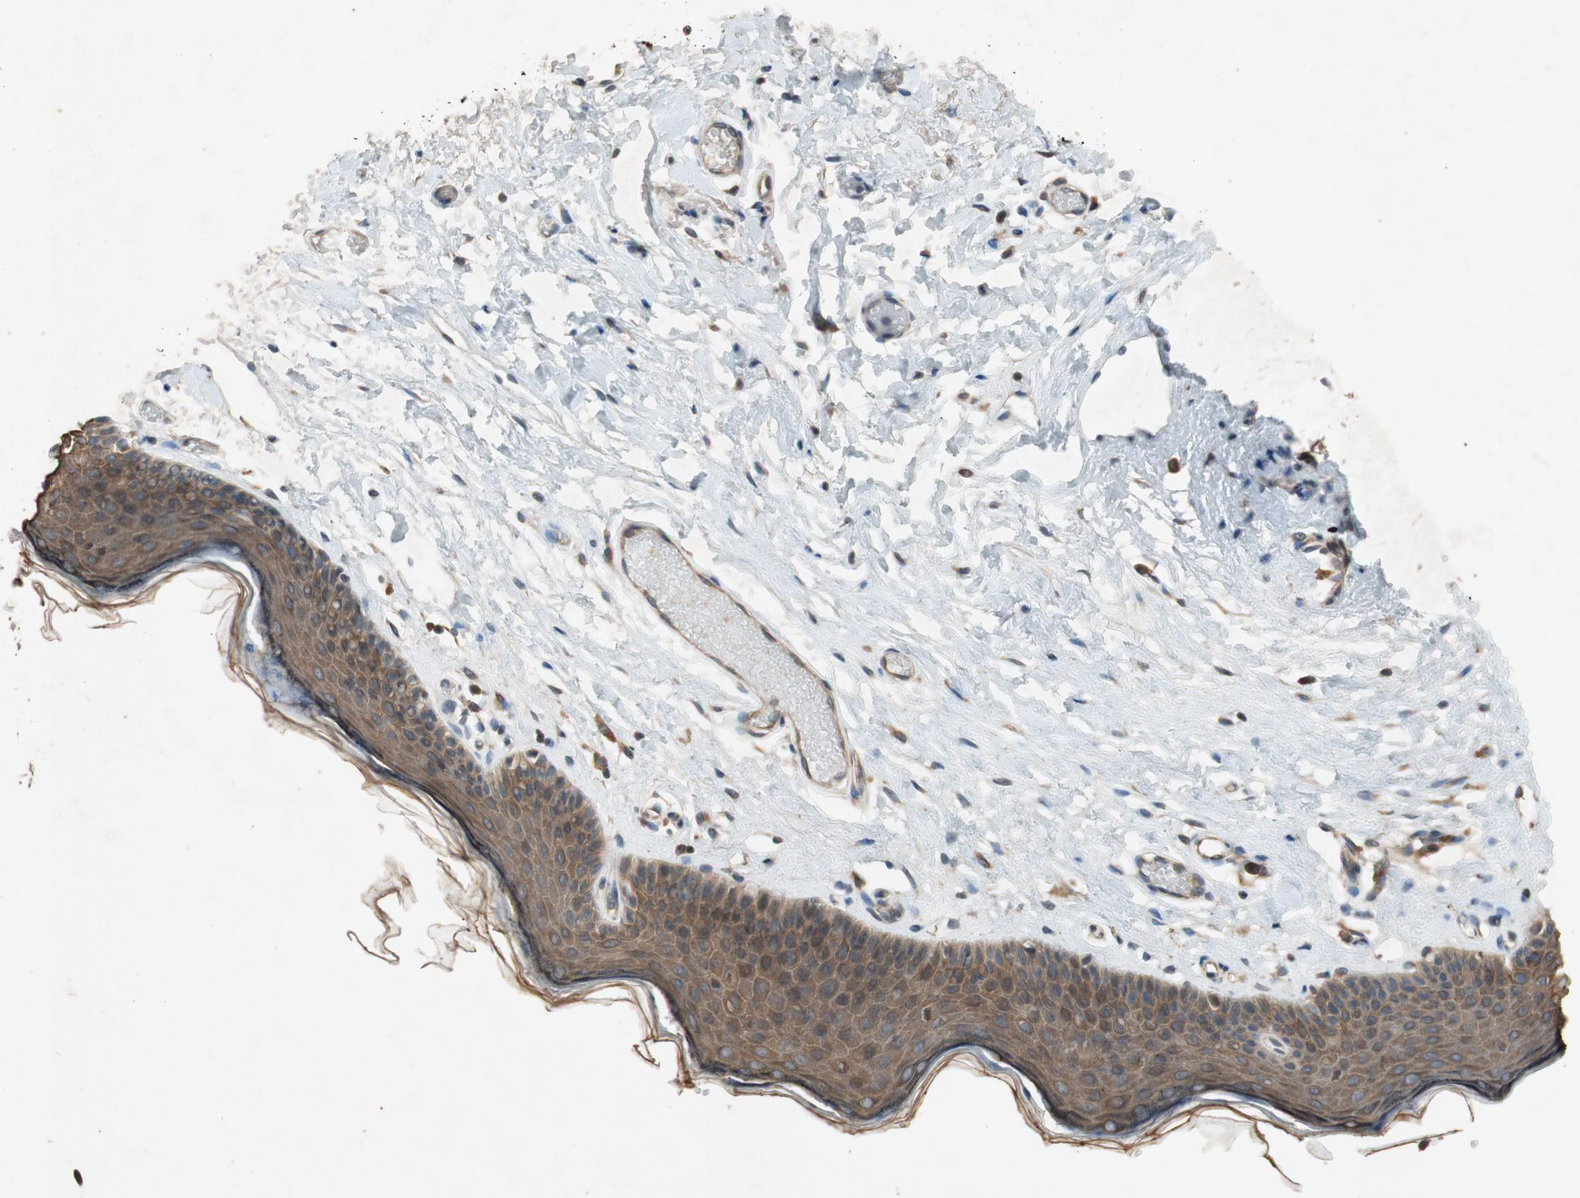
{"staining": {"intensity": "moderate", "quantity": ">75%", "location": "cytoplasmic/membranous"}, "tissue": "skin", "cell_type": "Epidermal cells", "image_type": "normal", "snomed": [{"axis": "morphology", "description": "Normal tissue, NOS"}, {"axis": "morphology", "description": "Inflammation, NOS"}, {"axis": "topography", "description": "Vulva"}], "caption": "This is an image of immunohistochemistry (IHC) staining of normal skin, which shows moderate expression in the cytoplasmic/membranous of epidermal cells.", "gene": "ATP2C1", "patient": {"sex": "female", "age": 84}}